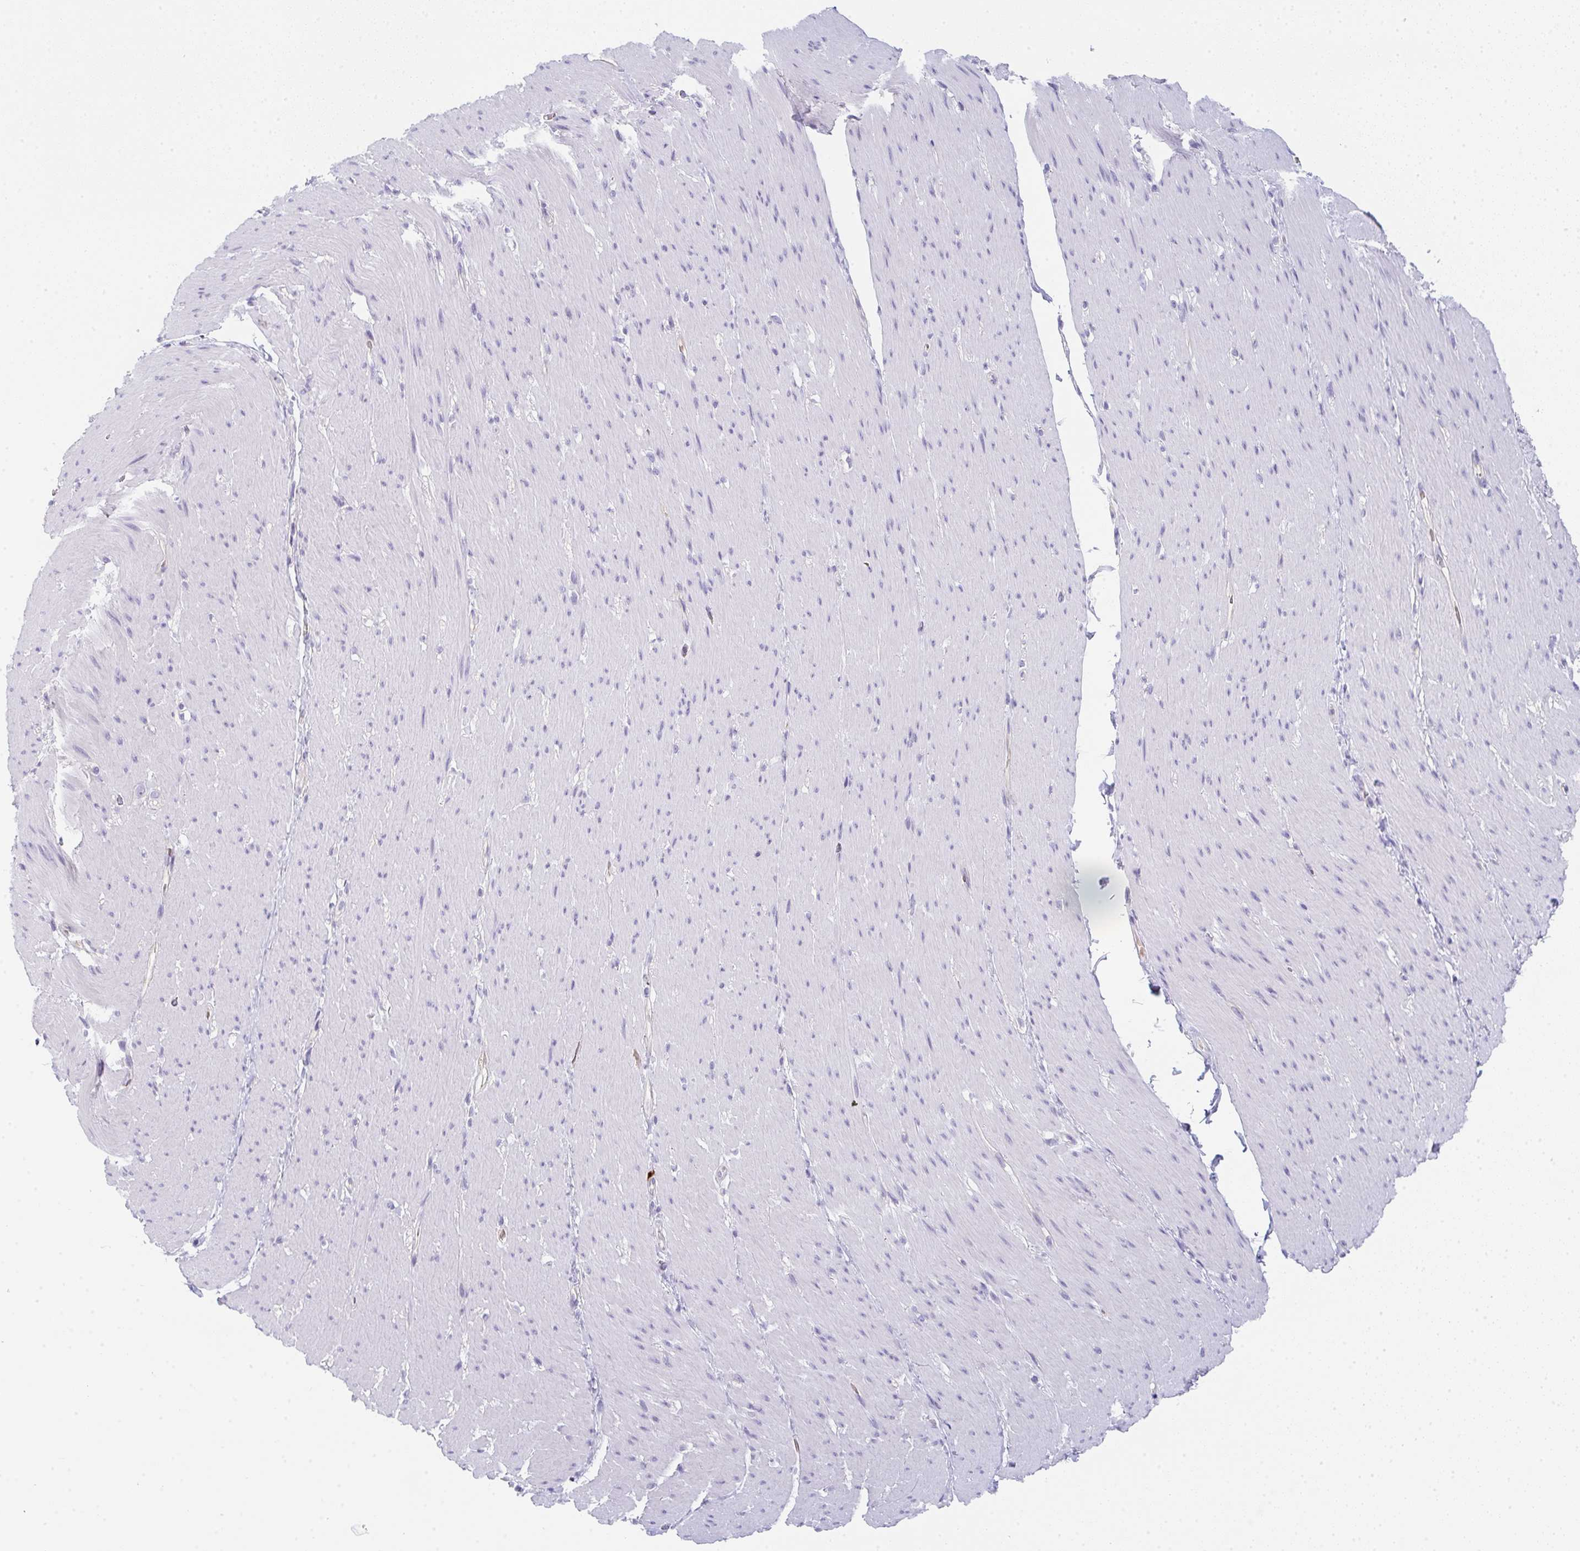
{"staining": {"intensity": "negative", "quantity": "none", "location": "none"}, "tissue": "smooth muscle", "cell_type": "Smooth muscle cells", "image_type": "normal", "snomed": [{"axis": "morphology", "description": "Normal tissue, NOS"}, {"axis": "topography", "description": "Smooth muscle"}, {"axis": "topography", "description": "Rectum"}], "caption": "Immunohistochemistry of unremarkable smooth muscle demonstrates no staining in smooth muscle cells. Brightfield microscopy of immunohistochemistry stained with DAB (3,3'-diaminobenzidine) (brown) and hematoxylin (blue), captured at high magnification.", "gene": "CACNA1S", "patient": {"sex": "male", "age": 53}}